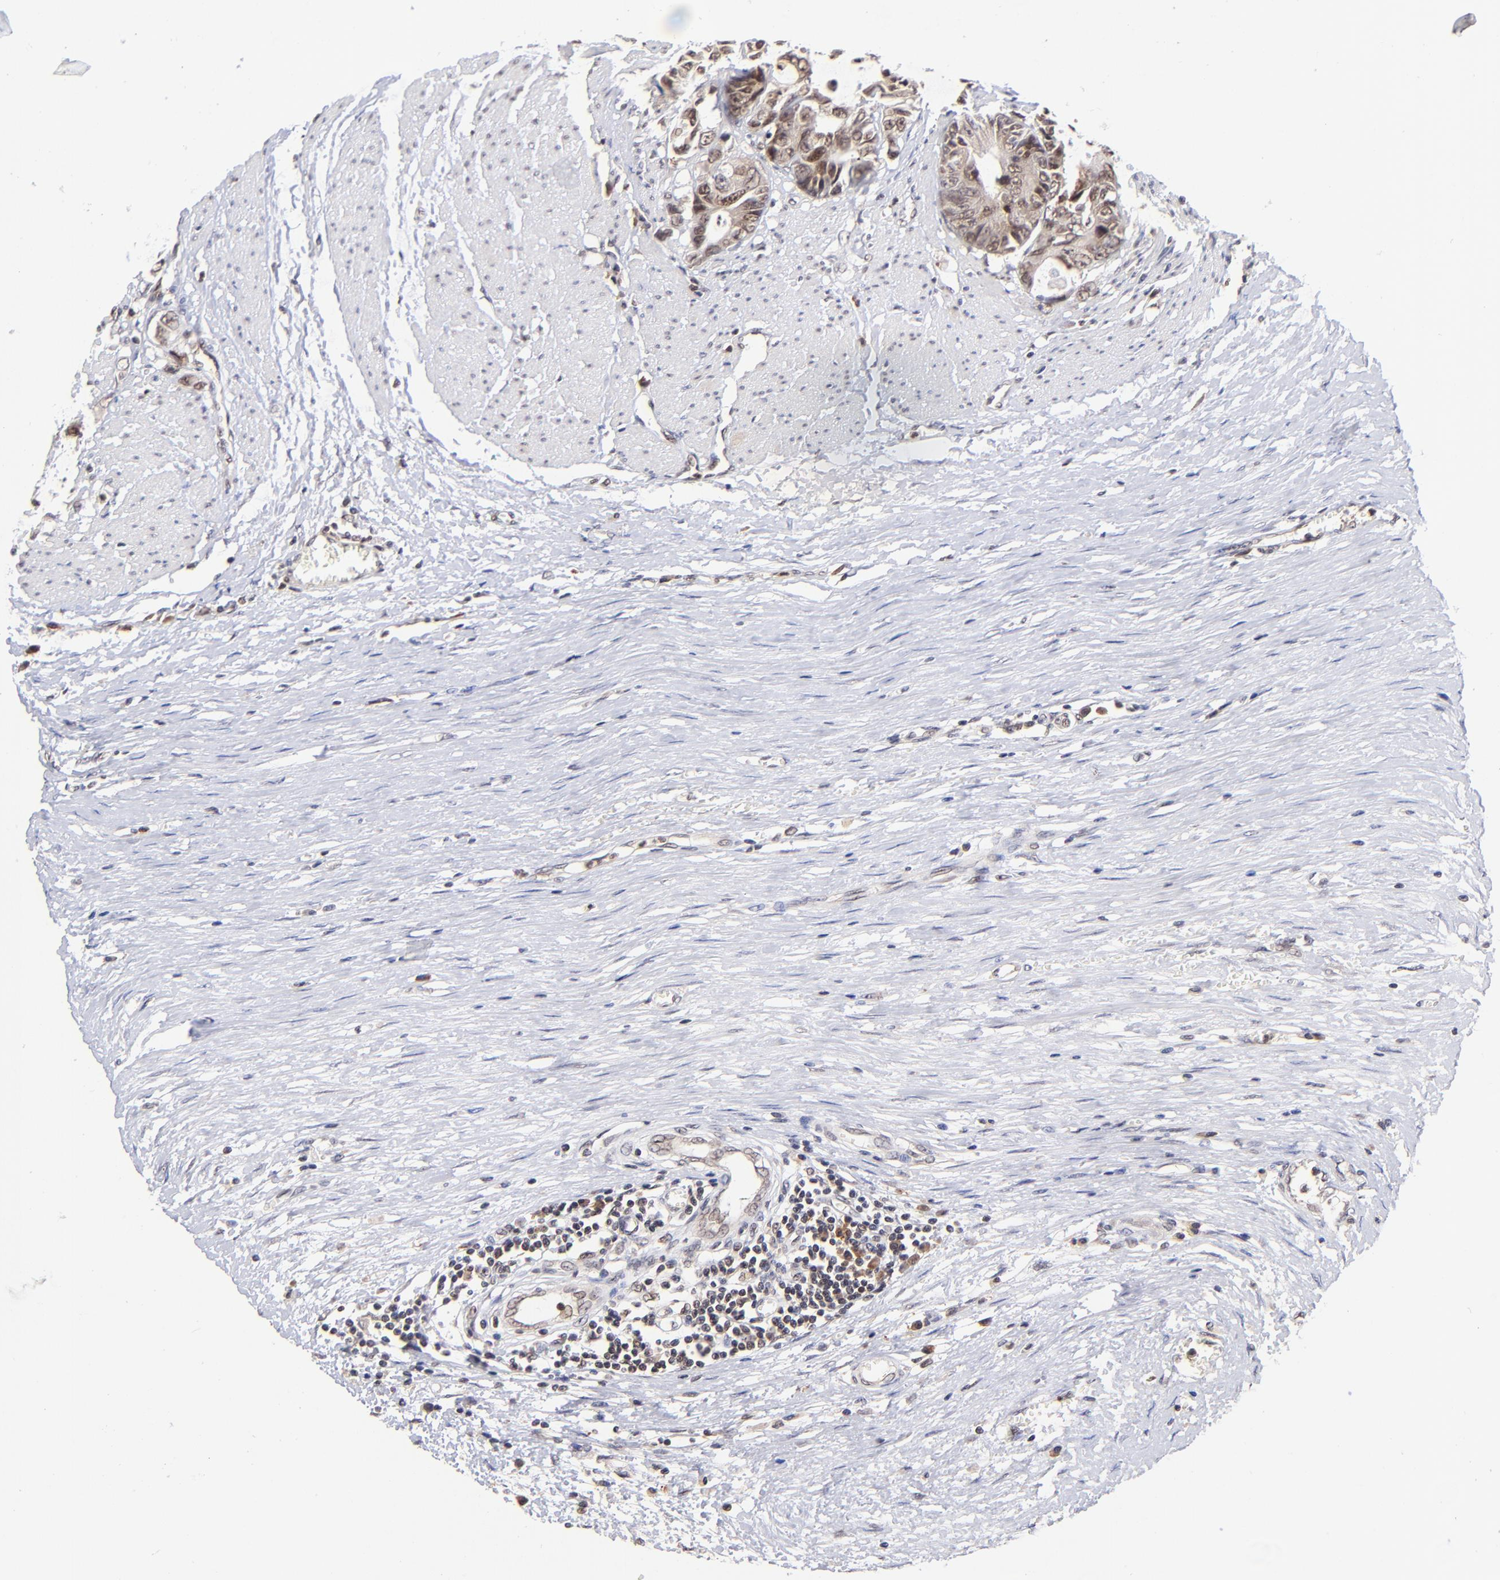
{"staining": {"intensity": "moderate", "quantity": ">75%", "location": "cytoplasmic/membranous,nuclear"}, "tissue": "colorectal cancer", "cell_type": "Tumor cells", "image_type": "cancer", "snomed": [{"axis": "morphology", "description": "Adenocarcinoma, NOS"}, {"axis": "topography", "description": "Rectum"}], "caption": "Protein staining demonstrates moderate cytoplasmic/membranous and nuclear staining in approximately >75% of tumor cells in adenocarcinoma (colorectal). (brown staining indicates protein expression, while blue staining denotes nuclei).", "gene": "WDR25", "patient": {"sex": "female", "age": 98}}